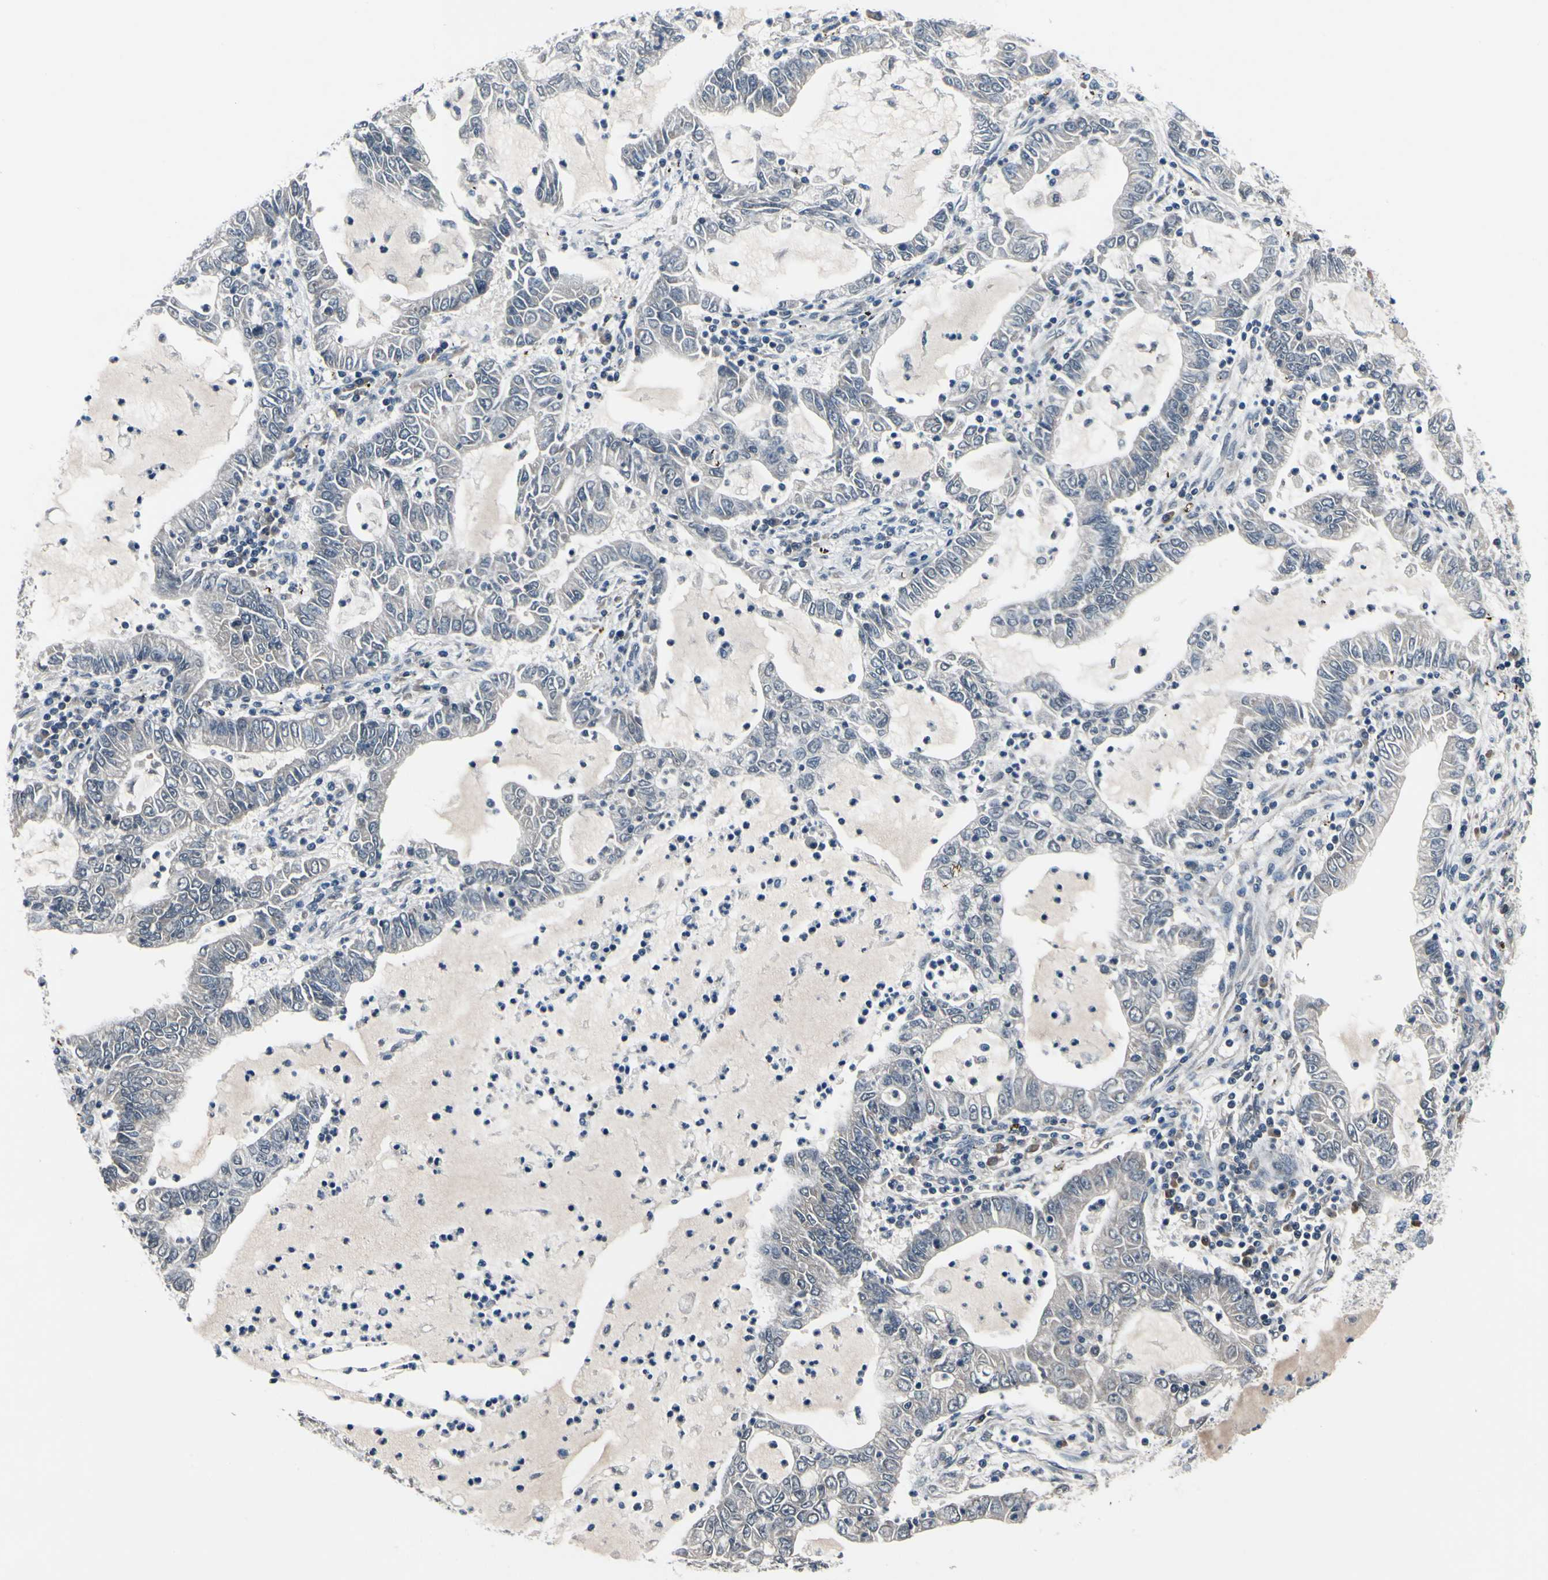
{"staining": {"intensity": "negative", "quantity": "none", "location": "none"}, "tissue": "lung cancer", "cell_type": "Tumor cells", "image_type": "cancer", "snomed": [{"axis": "morphology", "description": "Adenocarcinoma, NOS"}, {"axis": "topography", "description": "Lung"}], "caption": "Lung cancer (adenocarcinoma) was stained to show a protein in brown. There is no significant expression in tumor cells. The staining was performed using DAB (3,3'-diaminobenzidine) to visualize the protein expression in brown, while the nuclei were stained in blue with hematoxylin (Magnification: 20x).", "gene": "SELENOK", "patient": {"sex": "female", "age": 51}}